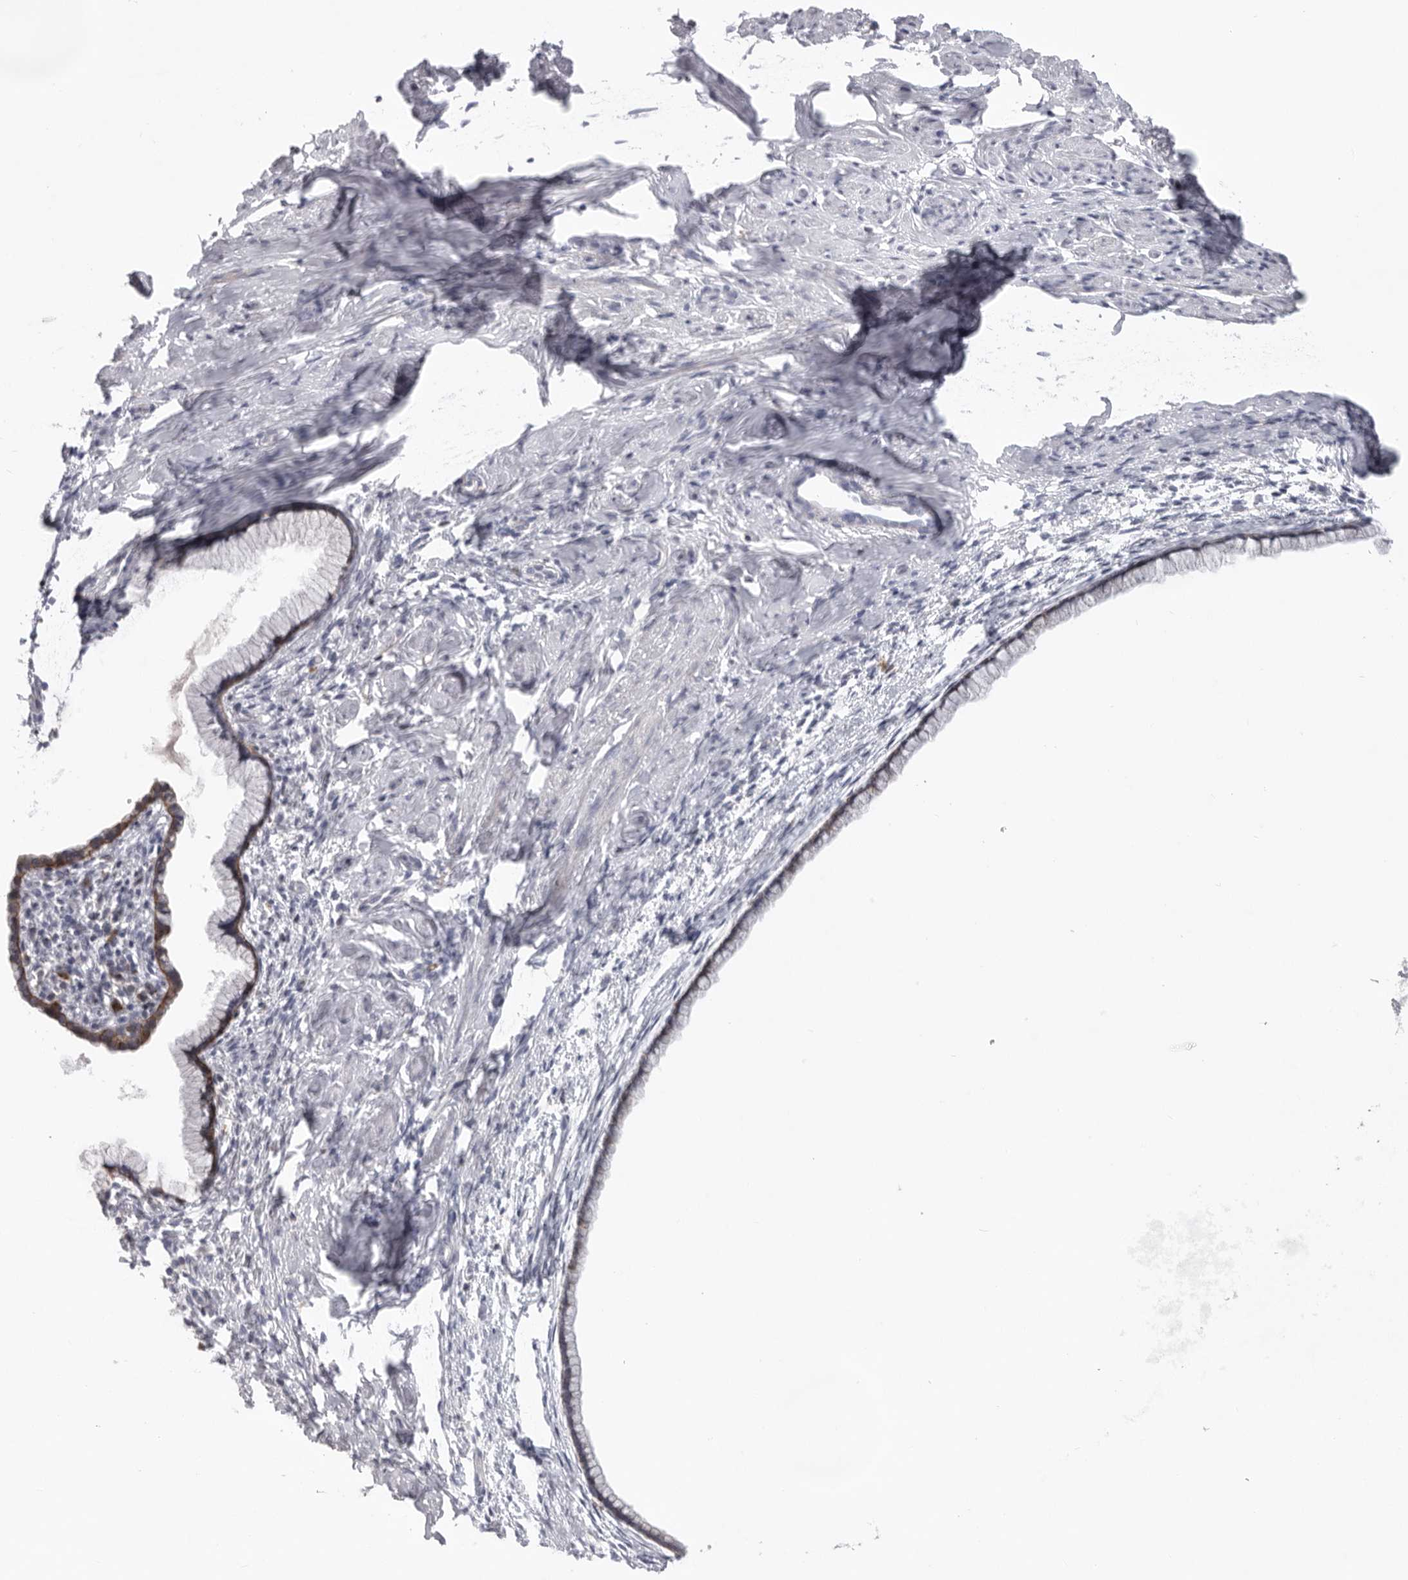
{"staining": {"intensity": "moderate", "quantity": ">75%", "location": "cytoplasmic/membranous"}, "tissue": "cervix", "cell_type": "Glandular cells", "image_type": "normal", "snomed": [{"axis": "morphology", "description": "Normal tissue, NOS"}, {"axis": "topography", "description": "Cervix"}], "caption": "Human cervix stained with a brown dye reveals moderate cytoplasmic/membranous positive positivity in approximately >75% of glandular cells.", "gene": "USP24", "patient": {"sex": "female", "age": 75}}